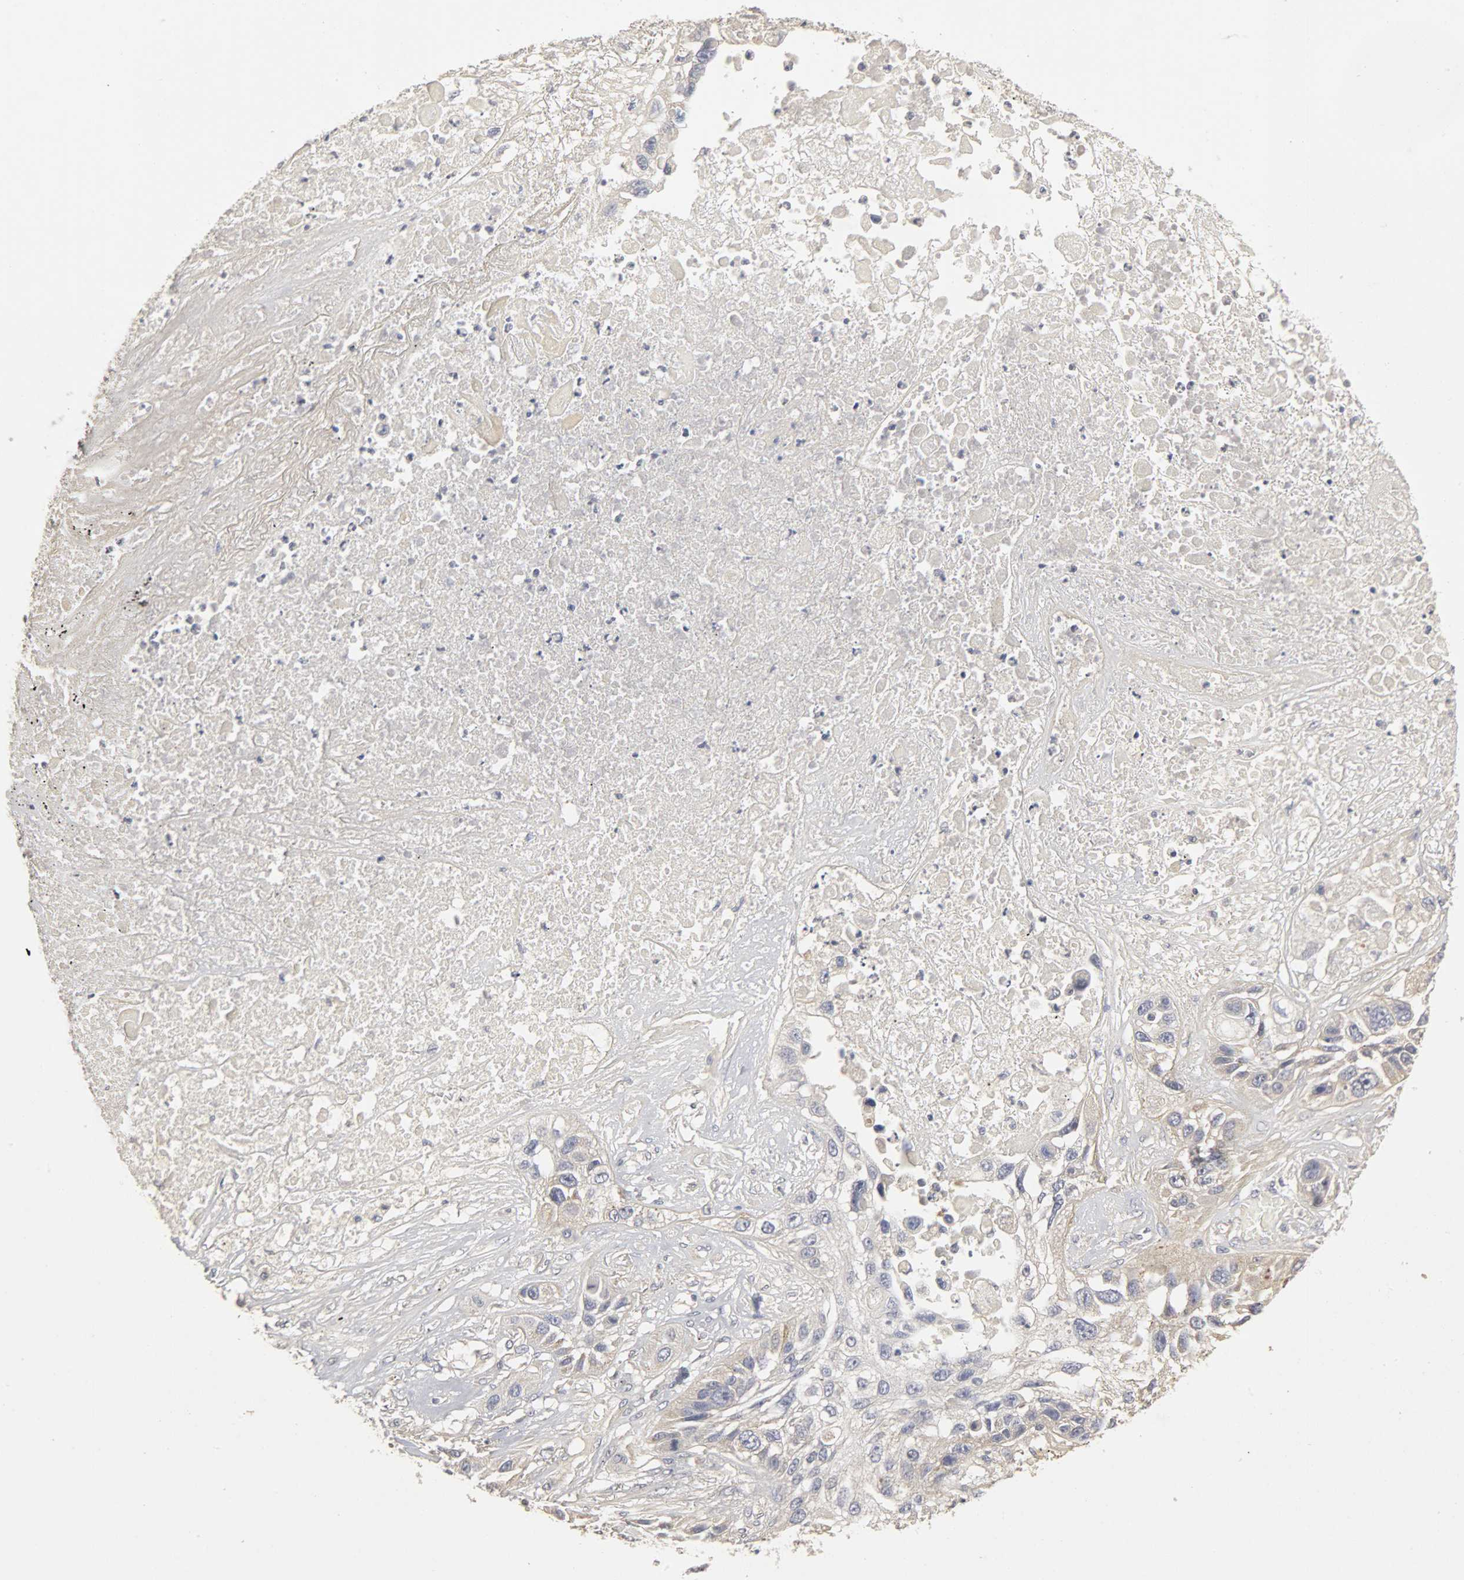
{"staining": {"intensity": "negative", "quantity": "none", "location": "none"}, "tissue": "lung cancer", "cell_type": "Tumor cells", "image_type": "cancer", "snomed": [{"axis": "morphology", "description": "Squamous cell carcinoma, NOS"}, {"axis": "topography", "description": "Lung"}], "caption": "Tumor cells show no significant staining in squamous cell carcinoma (lung). (DAB (3,3'-diaminobenzidine) immunohistochemistry (IHC) with hematoxylin counter stain).", "gene": "SLC10A2", "patient": {"sex": "male", "age": 71}}